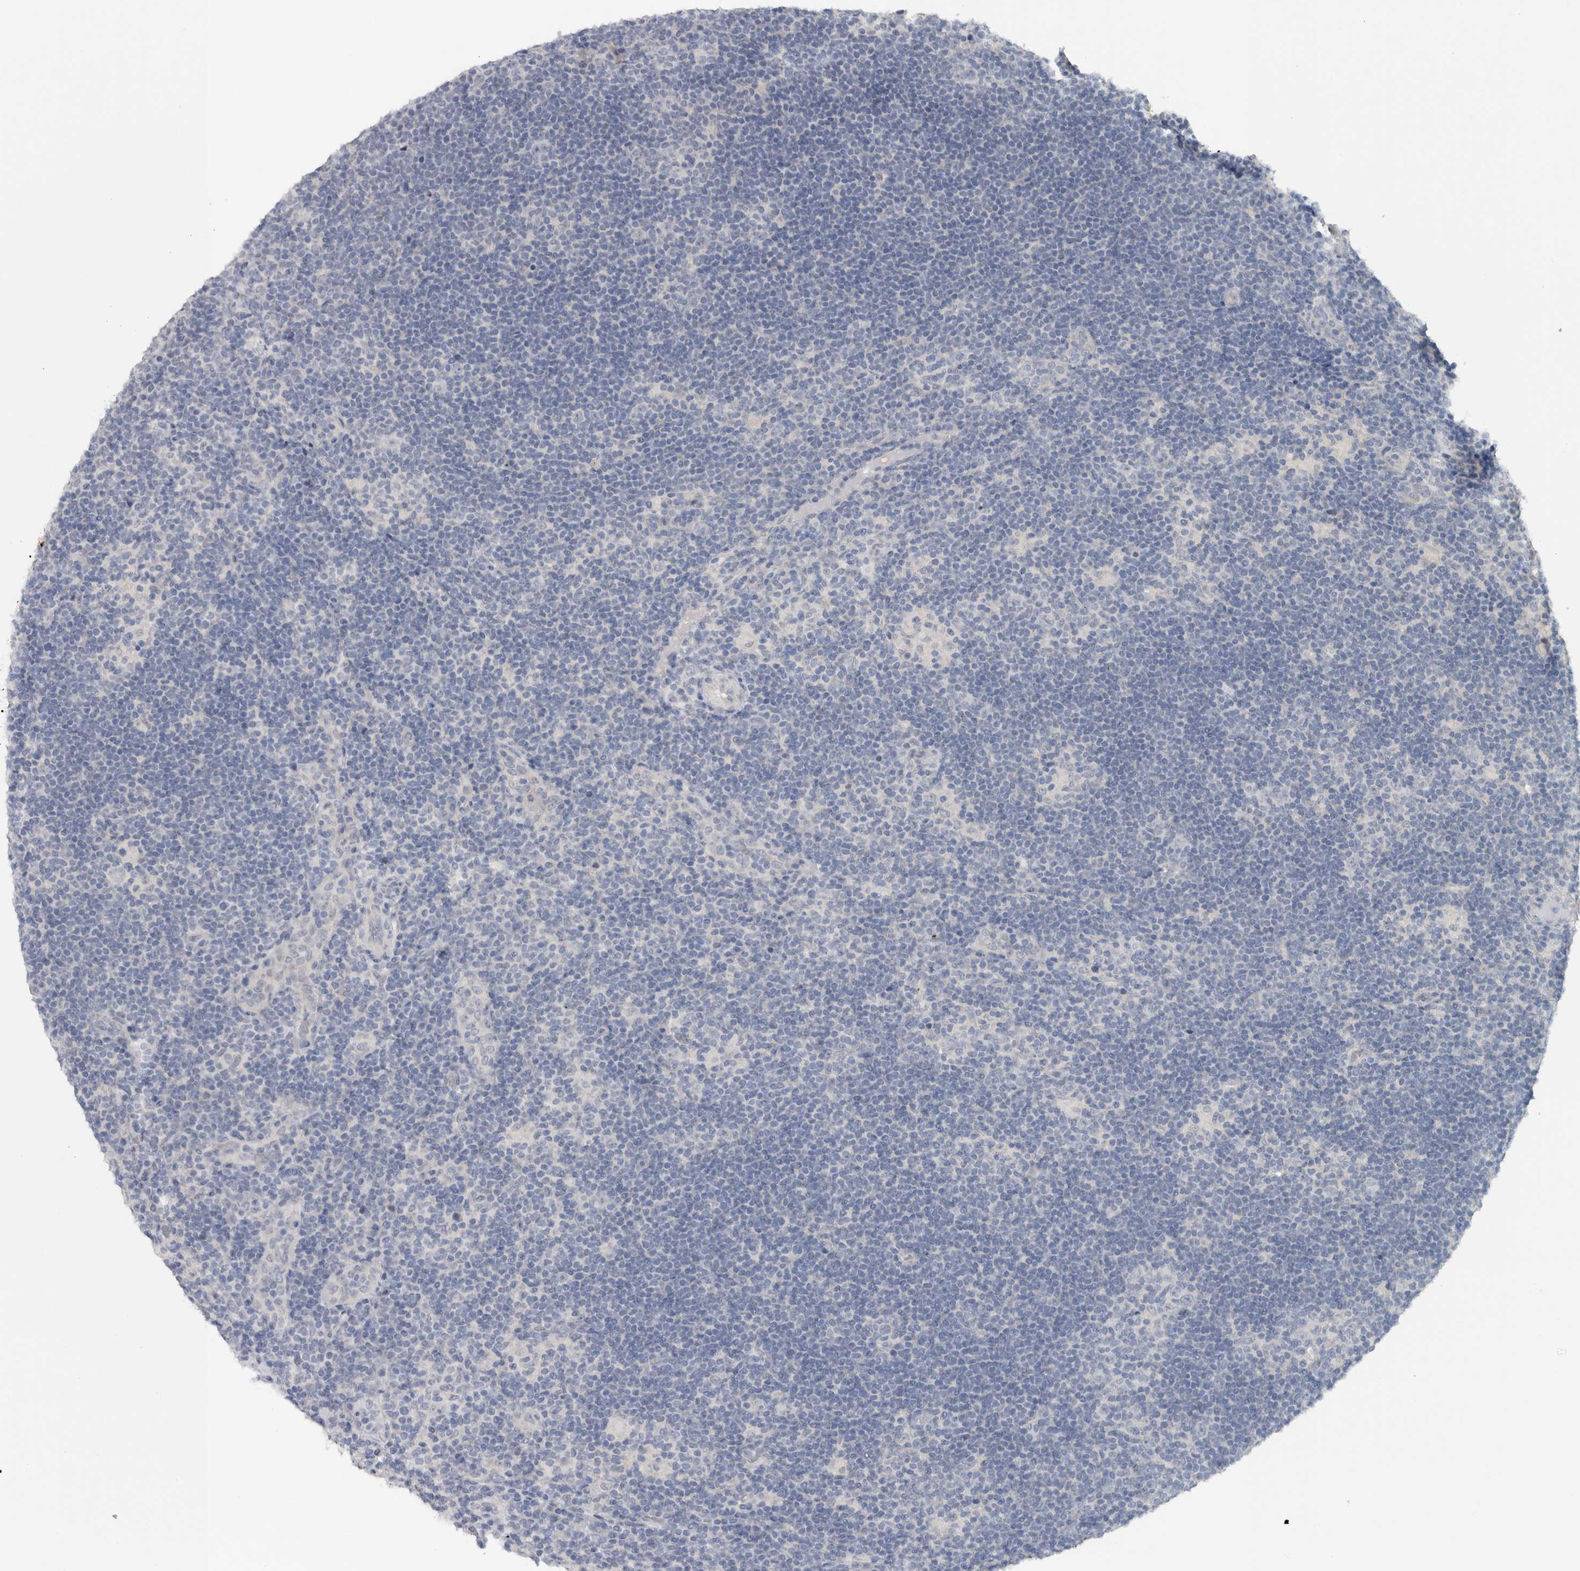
{"staining": {"intensity": "negative", "quantity": "none", "location": "none"}, "tissue": "lymphoma", "cell_type": "Tumor cells", "image_type": "cancer", "snomed": [{"axis": "morphology", "description": "Hodgkin's disease, NOS"}, {"axis": "topography", "description": "Lymph node"}], "caption": "Hodgkin's disease stained for a protein using immunohistochemistry (IHC) reveals no staining tumor cells.", "gene": "REG4", "patient": {"sex": "female", "age": 57}}